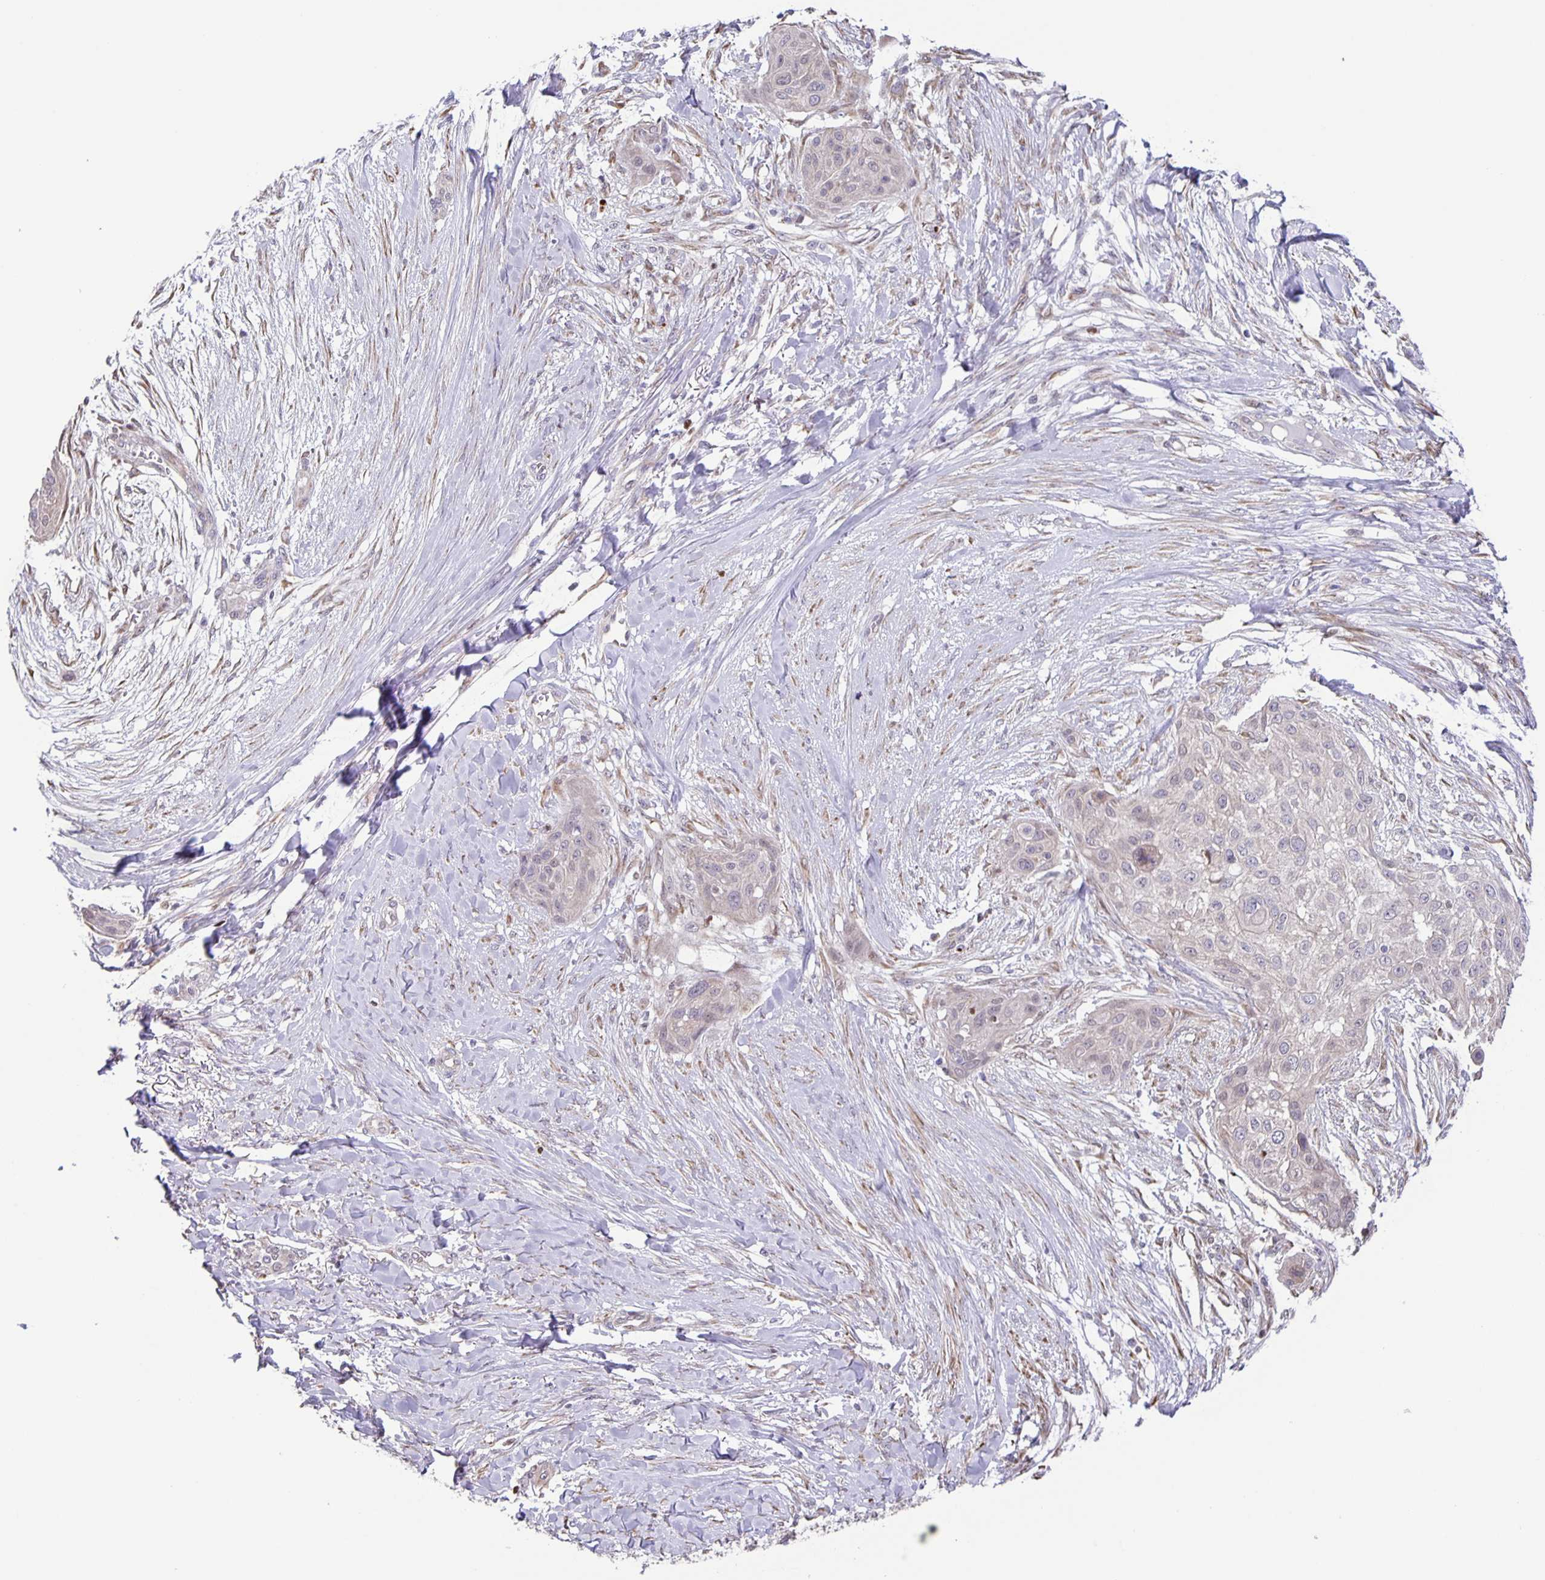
{"staining": {"intensity": "negative", "quantity": "none", "location": "none"}, "tissue": "skin cancer", "cell_type": "Tumor cells", "image_type": "cancer", "snomed": [{"axis": "morphology", "description": "Squamous cell carcinoma, NOS"}, {"axis": "topography", "description": "Skin"}], "caption": "Immunohistochemistry image of human skin cancer (squamous cell carcinoma) stained for a protein (brown), which reveals no staining in tumor cells.", "gene": "MAPK12", "patient": {"sex": "female", "age": 87}}